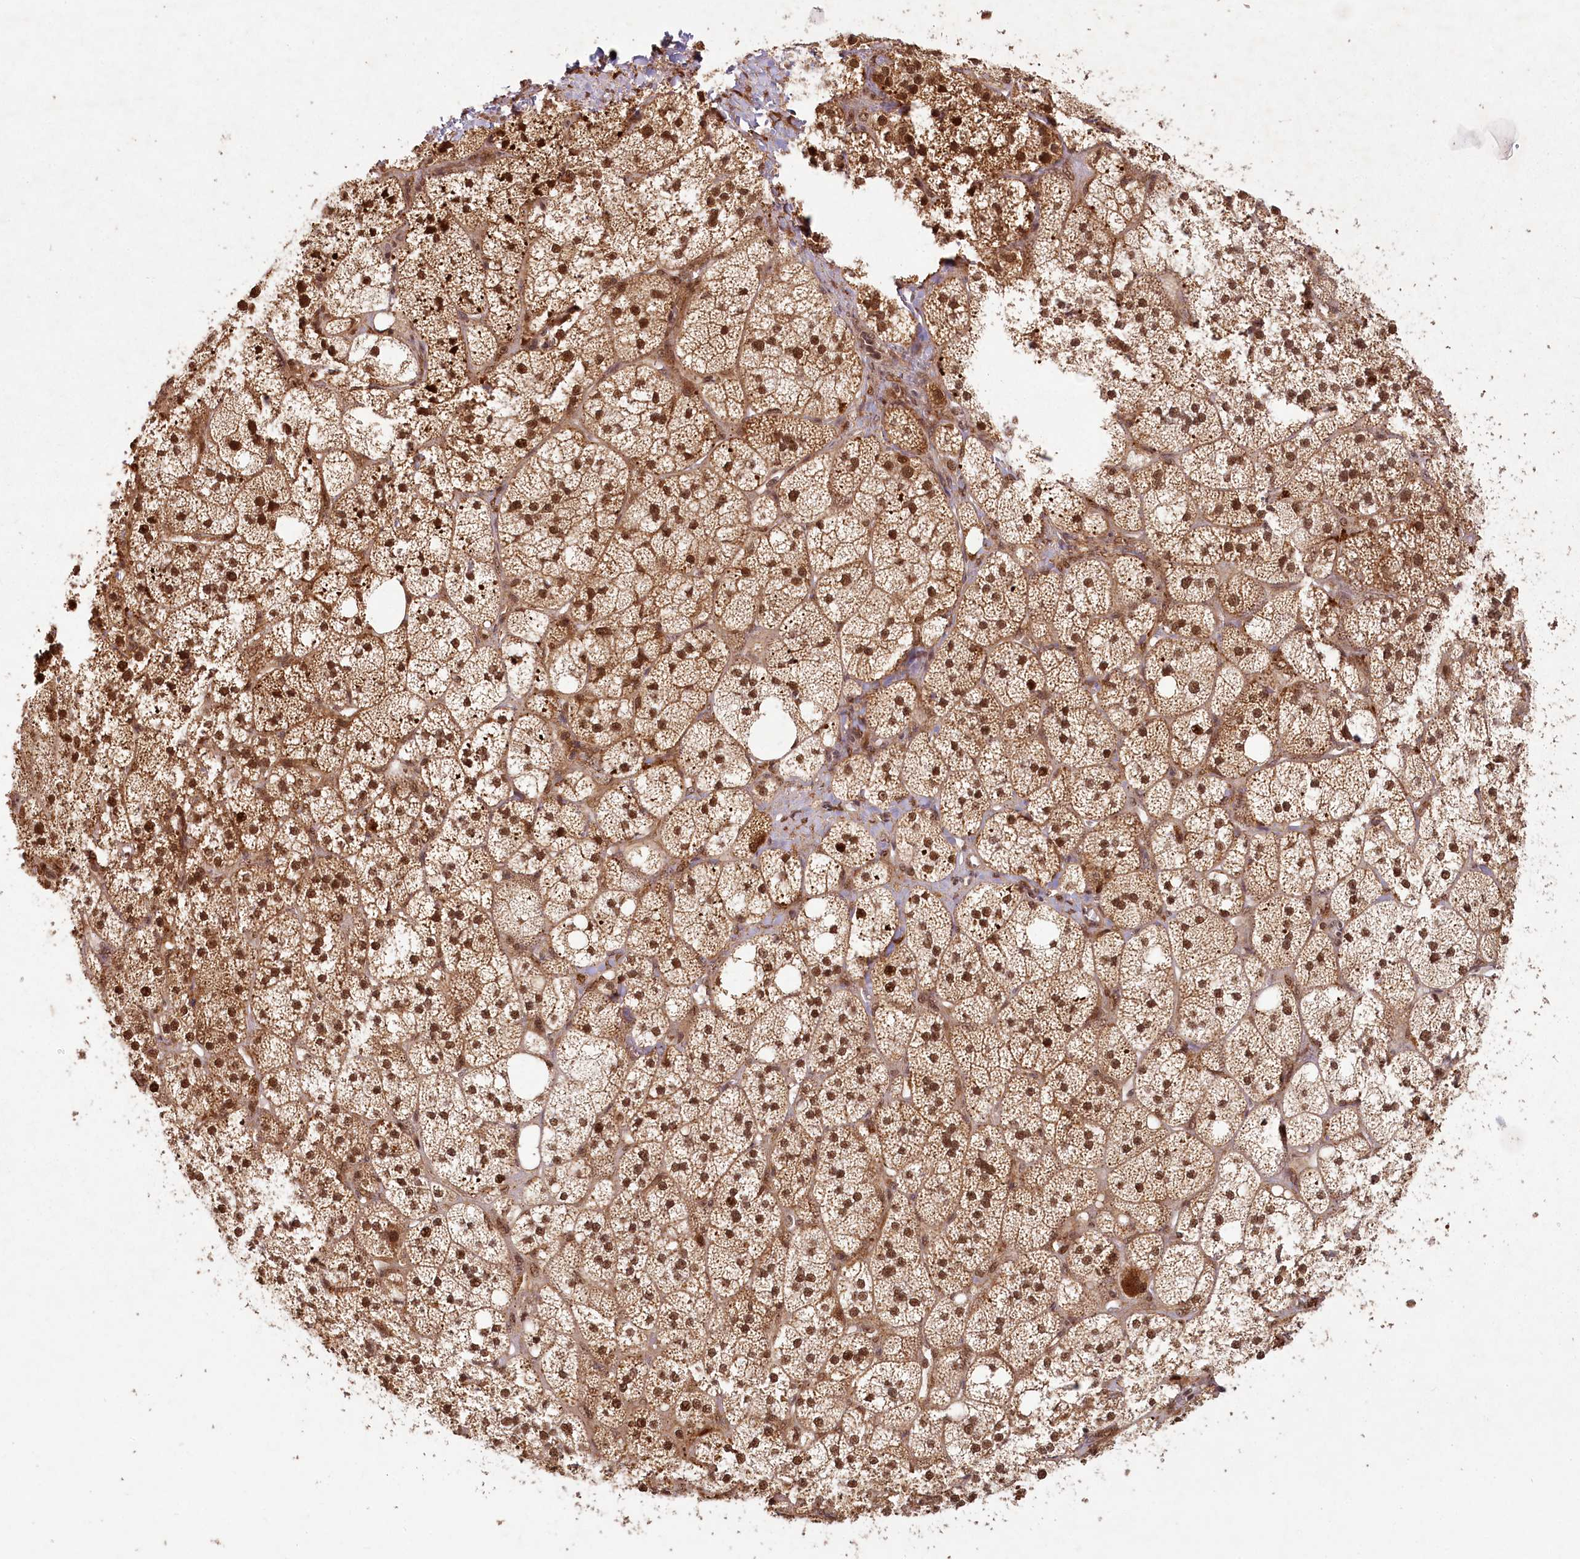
{"staining": {"intensity": "strong", "quantity": ">75%", "location": "cytoplasmic/membranous,nuclear"}, "tissue": "adrenal gland", "cell_type": "Glandular cells", "image_type": "normal", "snomed": [{"axis": "morphology", "description": "Normal tissue, NOS"}, {"axis": "topography", "description": "Adrenal gland"}], "caption": "Immunohistochemistry (IHC) photomicrograph of normal adrenal gland stained for a protein (brown), which demonstrates high levels of strong cytoplasmic/membranous,nuclear expression in approximately >75% of glandular cells.", "gene": "MICU1", "patient": {"sex": "male", "age": 61}}